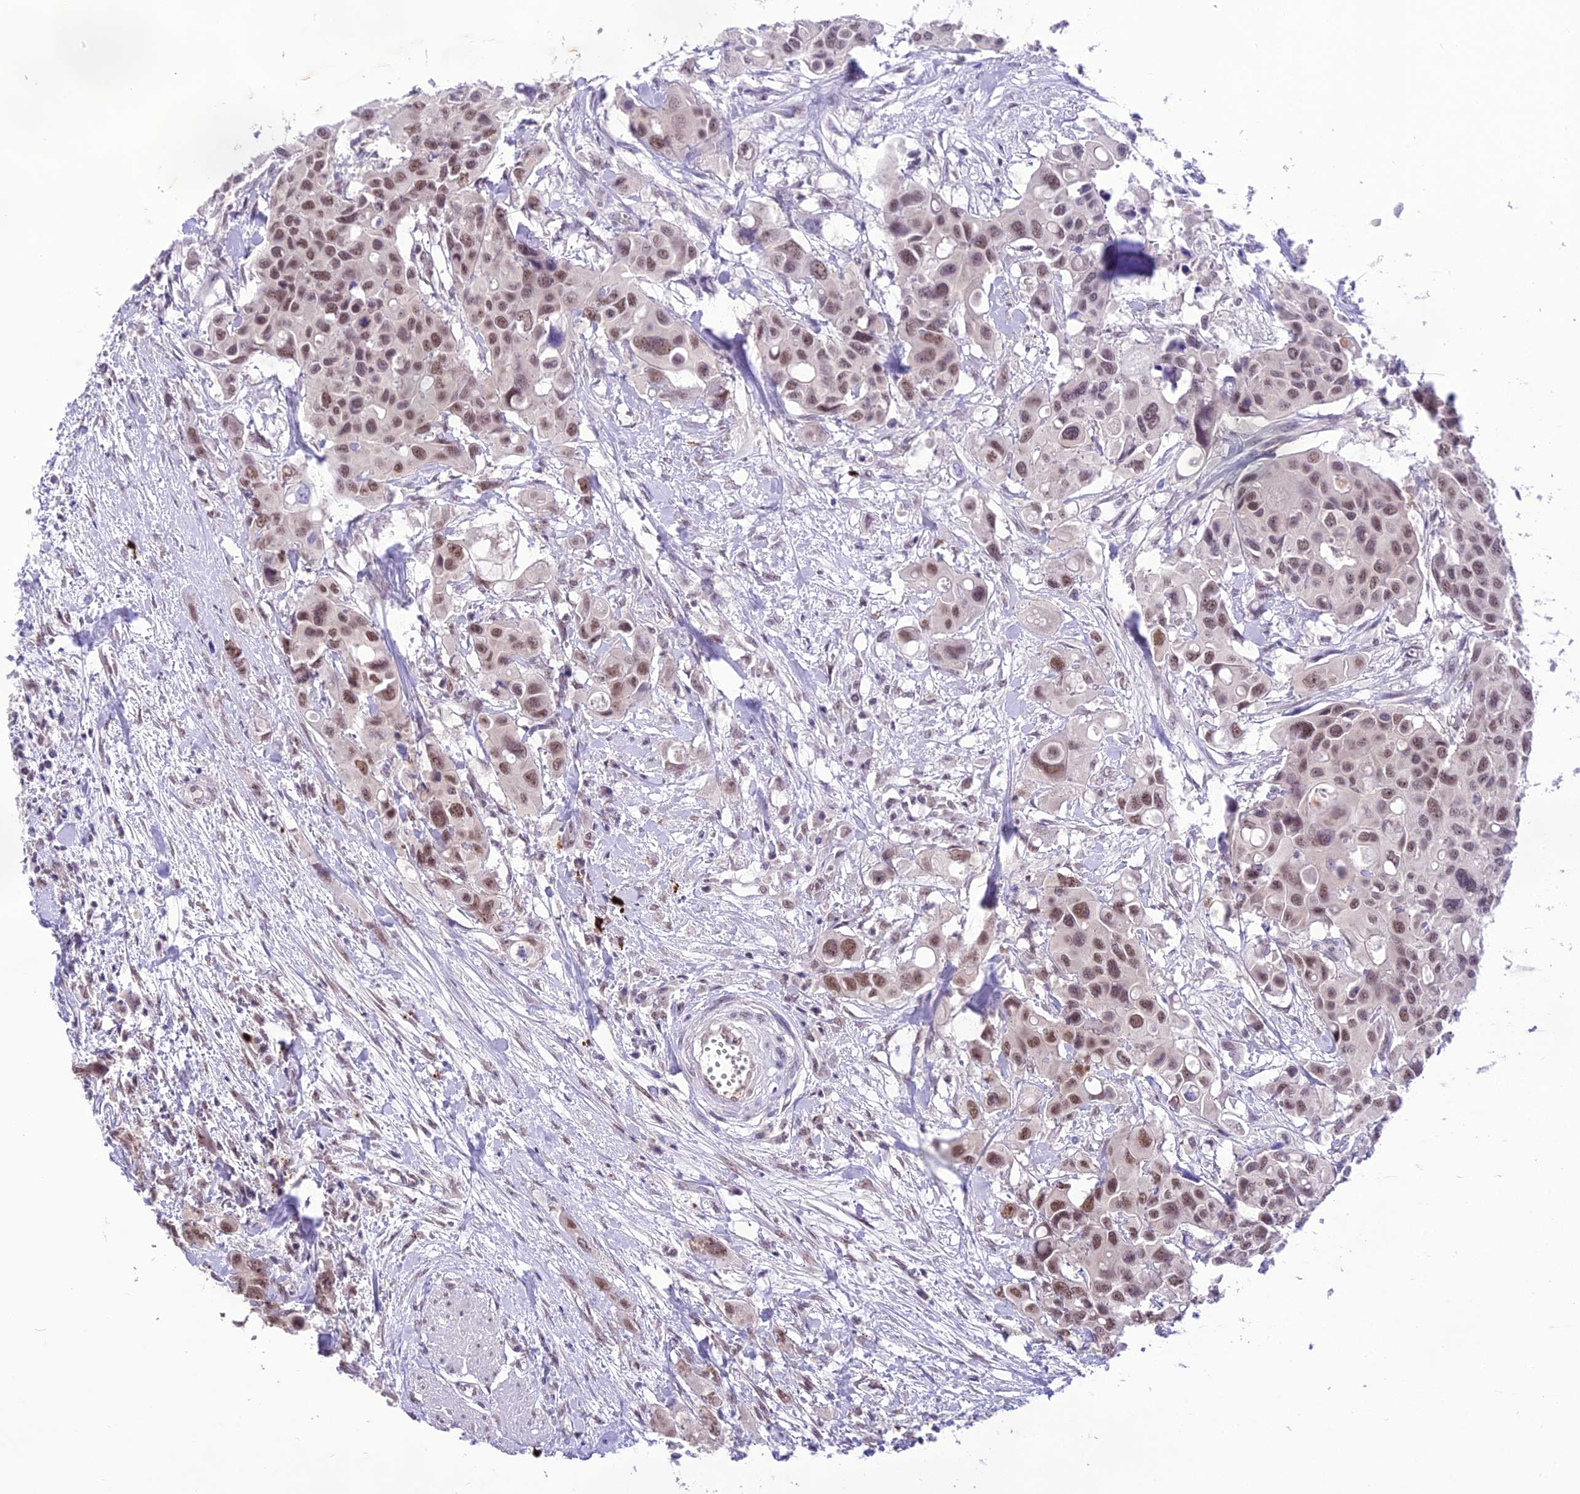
{"staining": {"intensity": "moderate", "quantity": ">75%", "location": "nuclear"}, "tissue": "colorectal cancer", "cell_type": "Tumor cells", "image_type": "cancer", "snomed": [{"axis": "morphology", "description": "Adenocarcinoma, NOS"}, {"axis": "topography", "description": "Colon"}], "caption": "Human adenocarcinoma (colorectal) stained with a brown dye exhibits moderate nuclear positive expression in approximately >75% of tumor cells.", "gene": "SH3RF3", "patient": {"sex": "male", "age": 77}}